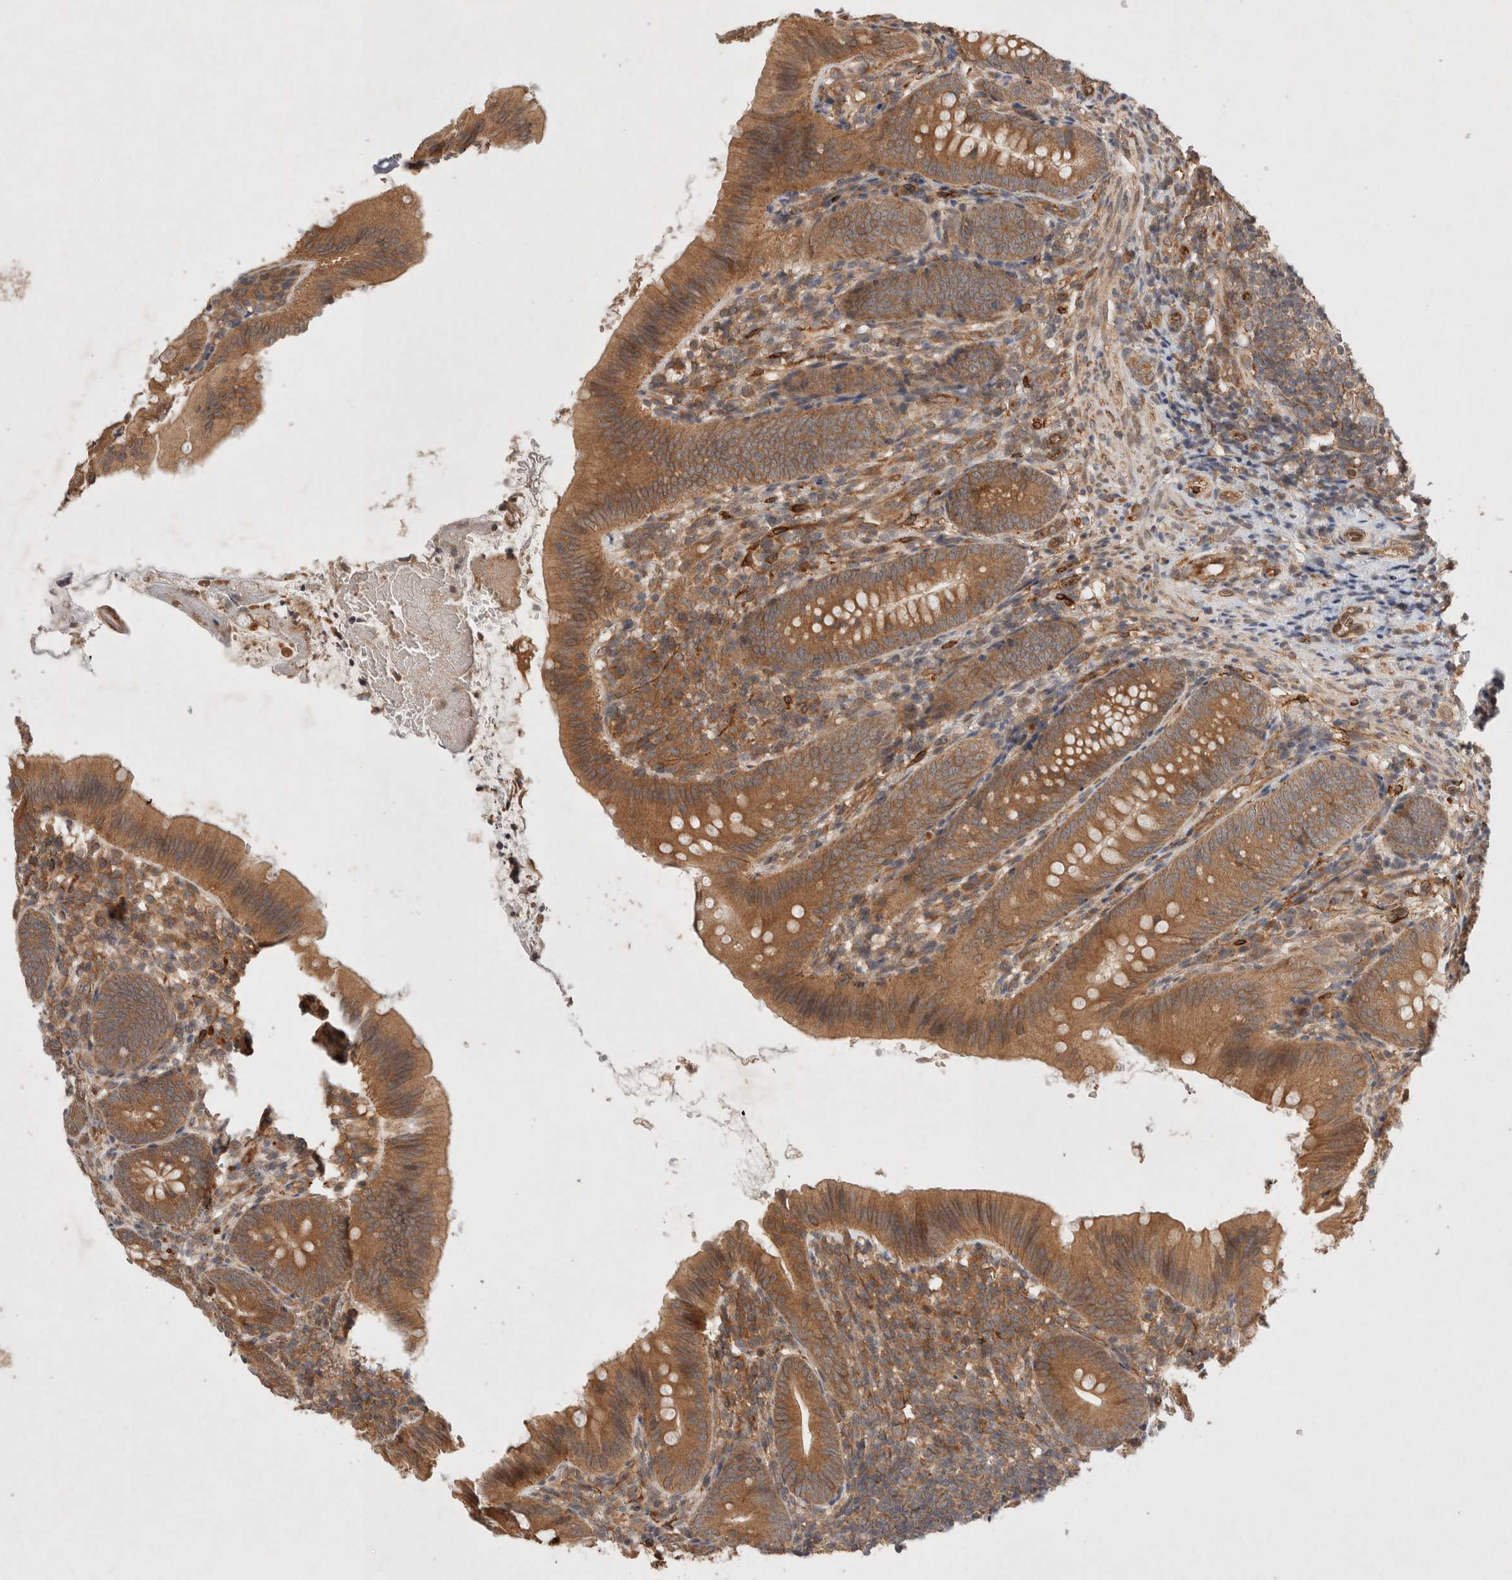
{"staining": {"intensity": "strong", "quantity": ">75%", "location": "cytoplasmic/membranous"}, "tissue": "appendix", "cell_type": "Glandular cells", "image_type": "normal", "snomed": [{"axis": "morphology", "description": "Normal tissue, NOS"}, {"axis": "topography", "description": "Appendix"}], "caption": "Protein positivity by immunohistochemistry (IHC) displays strong cytoplasmic/membranous positivity in about >75% of glandular cells in unremarkable appendix. (DAB = brown stain, brightfield microscopy at high magnification).", "gene": "KLHL20", "patient": {"sex": "male", "age": 1}}